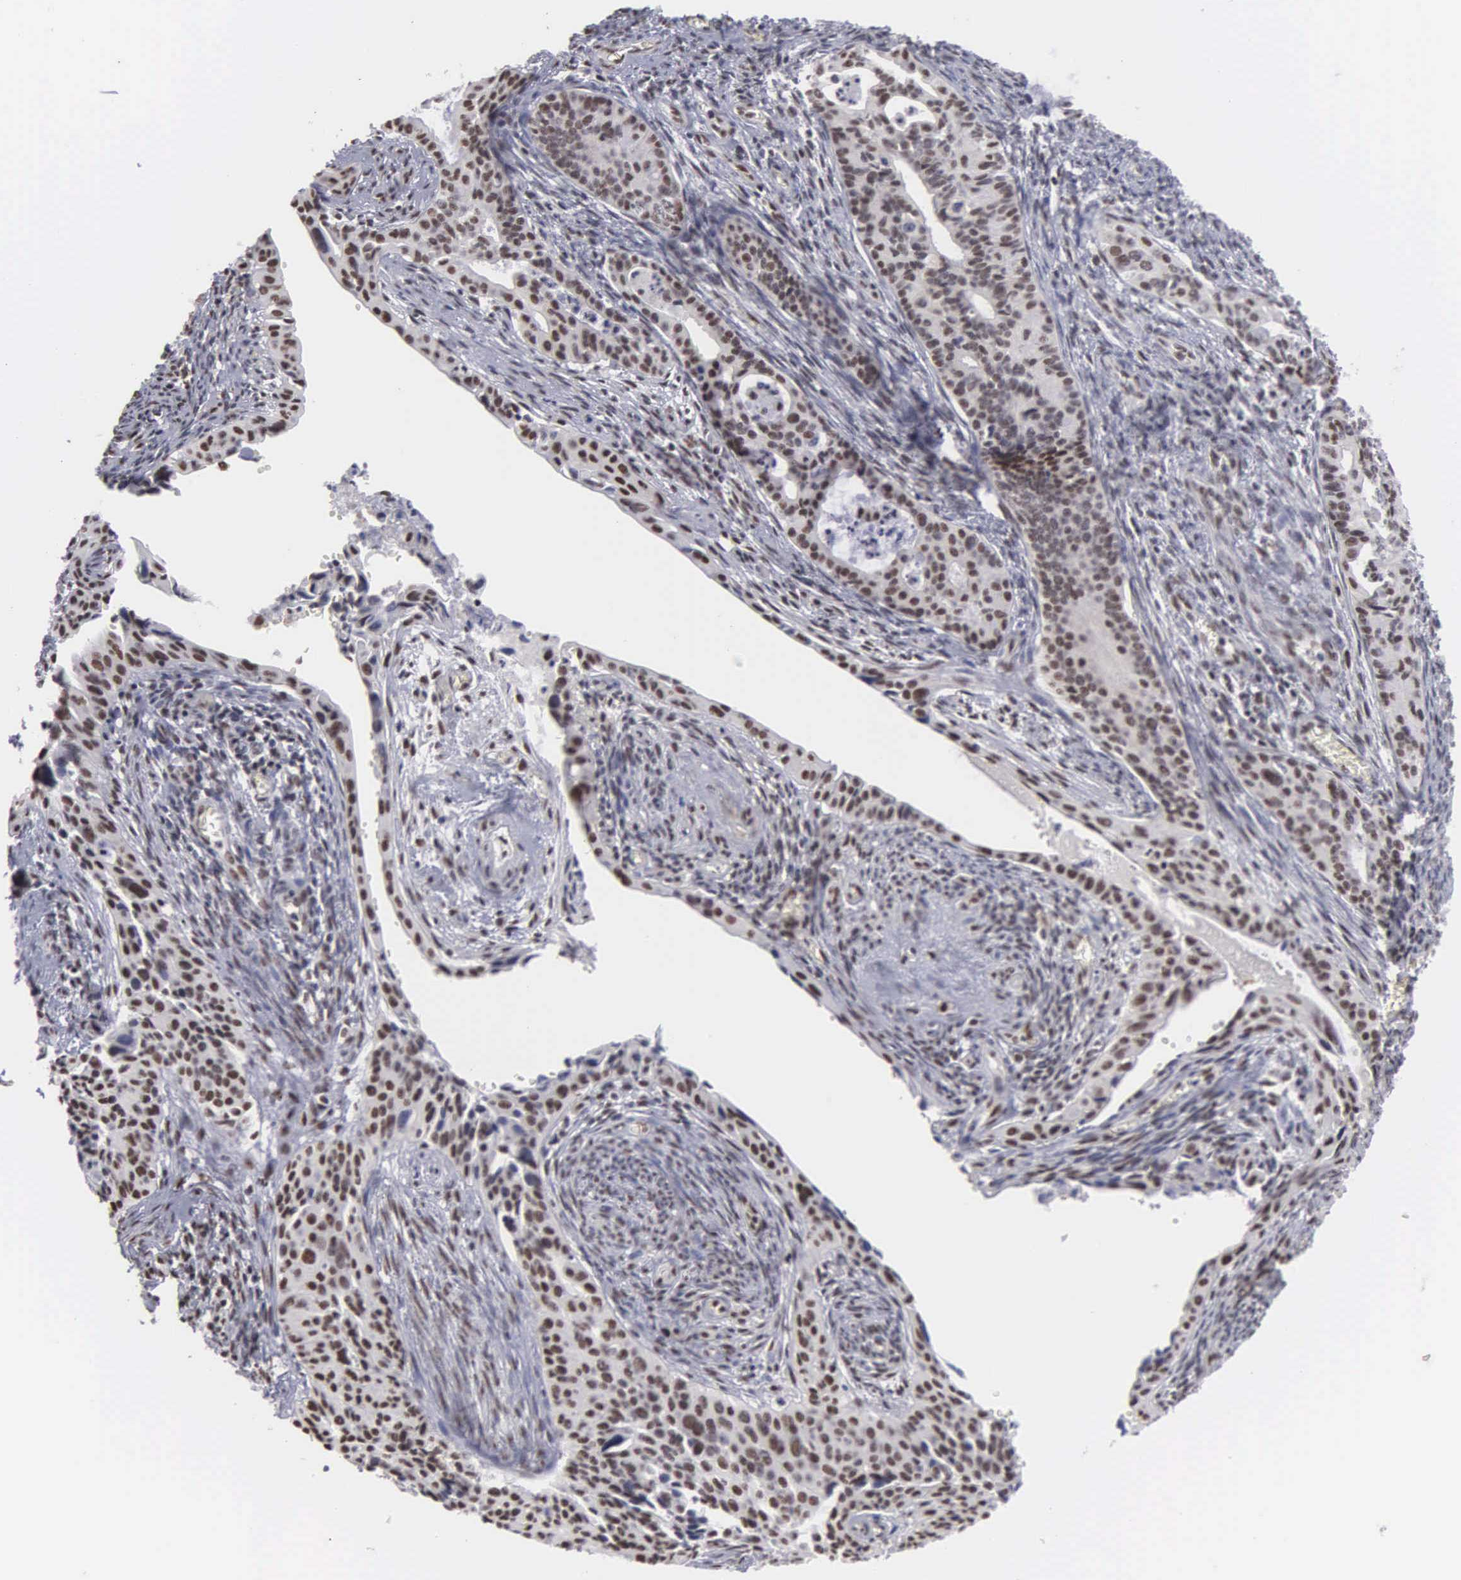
{"staining": {"intensity": "strong", "quantity": ">75%", "location": "nuclear"}, "tissue": "cervical cancer", "cell_type": "Tumor cells", "image_type": "cancer", "snomed": [{"axis": "morphology", "description": "Squamous cell carcinoma, NOS"}, {"axis": "topography", "description": "Cervix"}], "caption": "IHC histopathology image of cervical cancer stained for a protein (brown), which displays high levels of strong nuclear staining in about >75% of tumor cells.", "gene": "KIAA0586", "patient": {"sex": "female", "age": 34}}